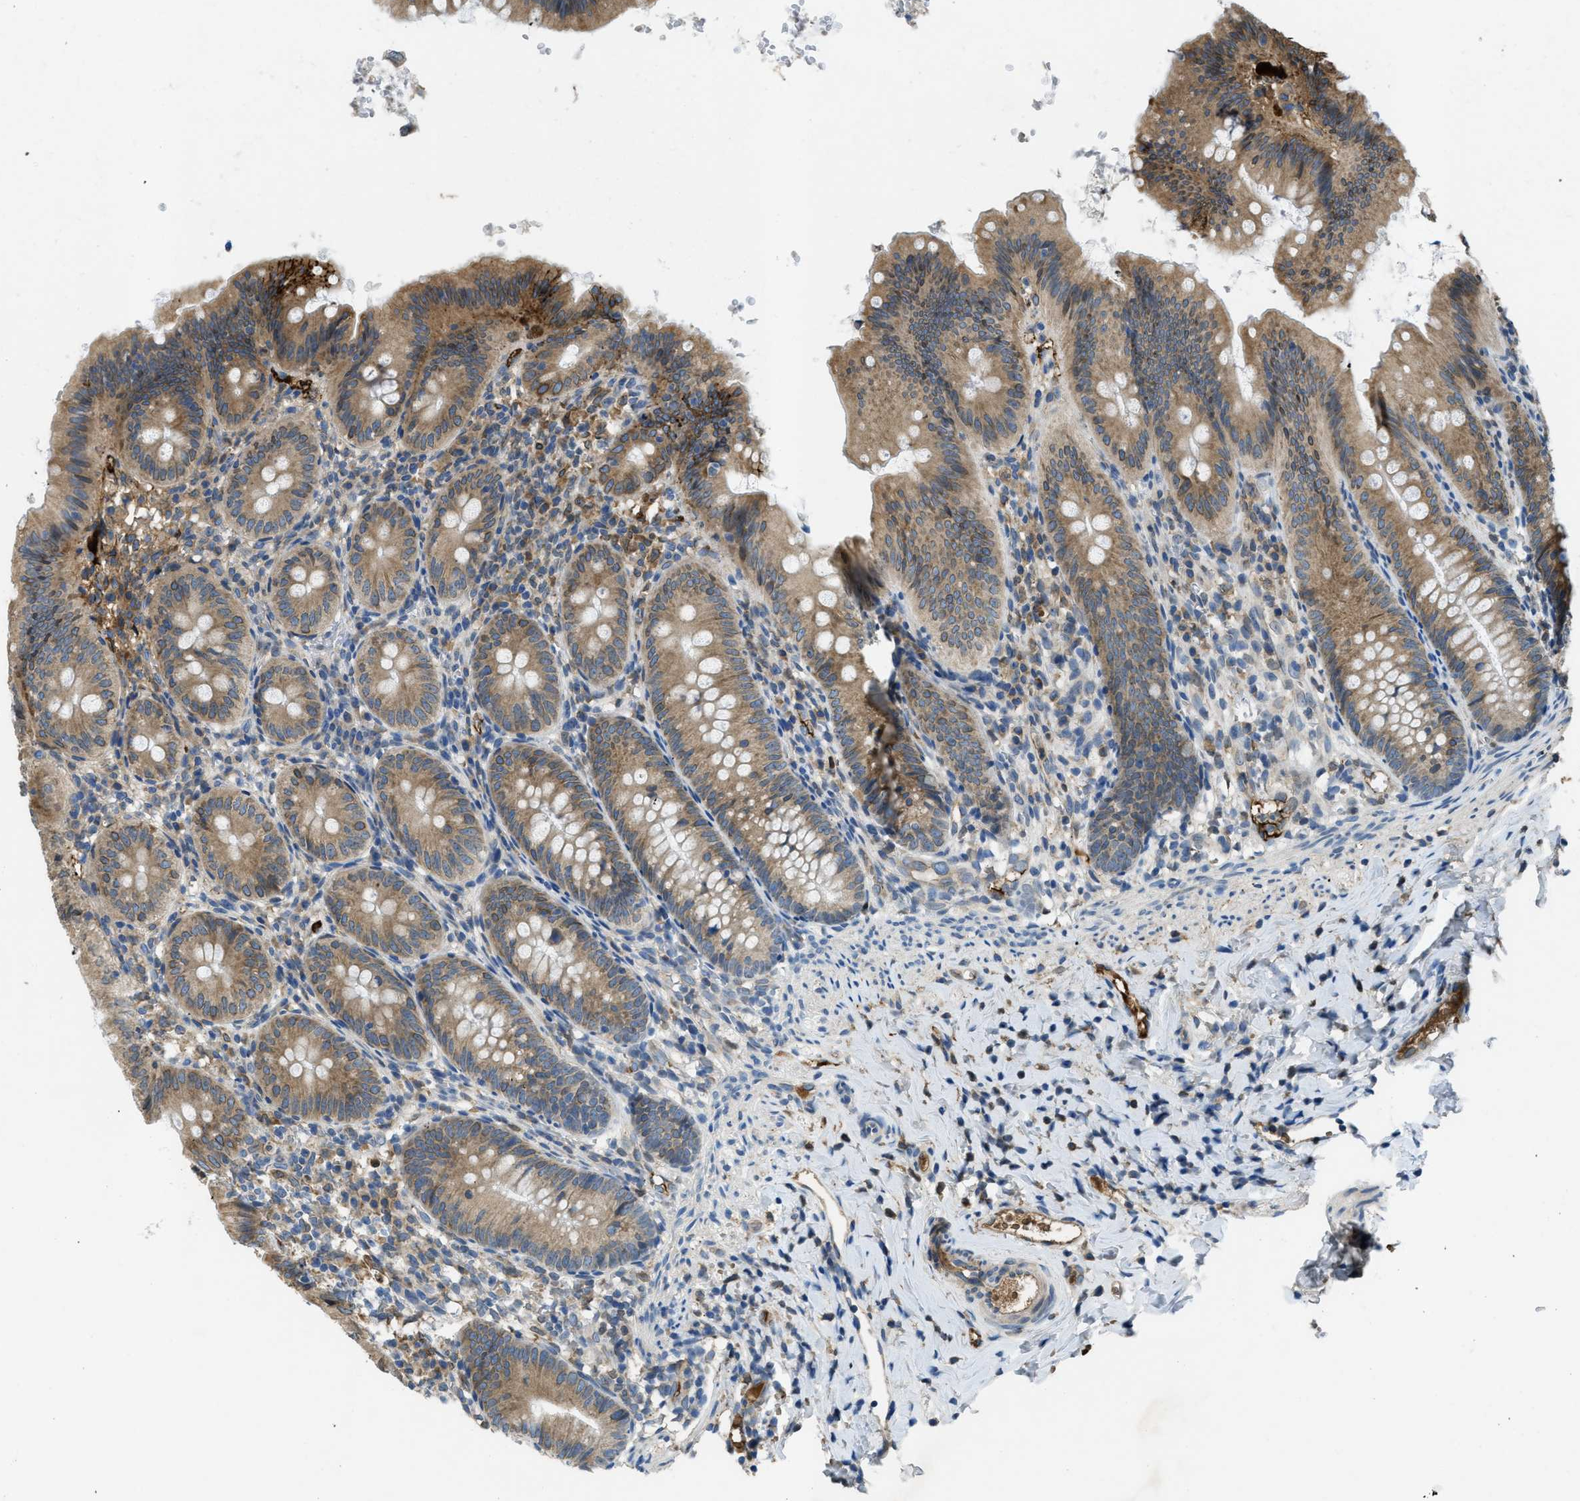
{"staining": {"intensity": "moderate", "quantity": ">75%", "location": "cytoplasmic/membranous"}, "tissue": "appendix", "cell_type": "Glandular cells", "image_type": "normal", "snomed": [{"axis": "morphology", "description": "Normal tissue, NOS"}, {"axis": "topography", "description": "Appendix"}], "caption": "Appendix was stained to show a protein in brown. There is medium levels of moderate cytoplasmic/membranous expression in about >75% of glandular cells. Immunohistochemistry (ihc) stains the protein of interest in brown and the nuclei are stained blue.", "gene": "MPDU1", "patient": {"sex": "male", "age": 1}}